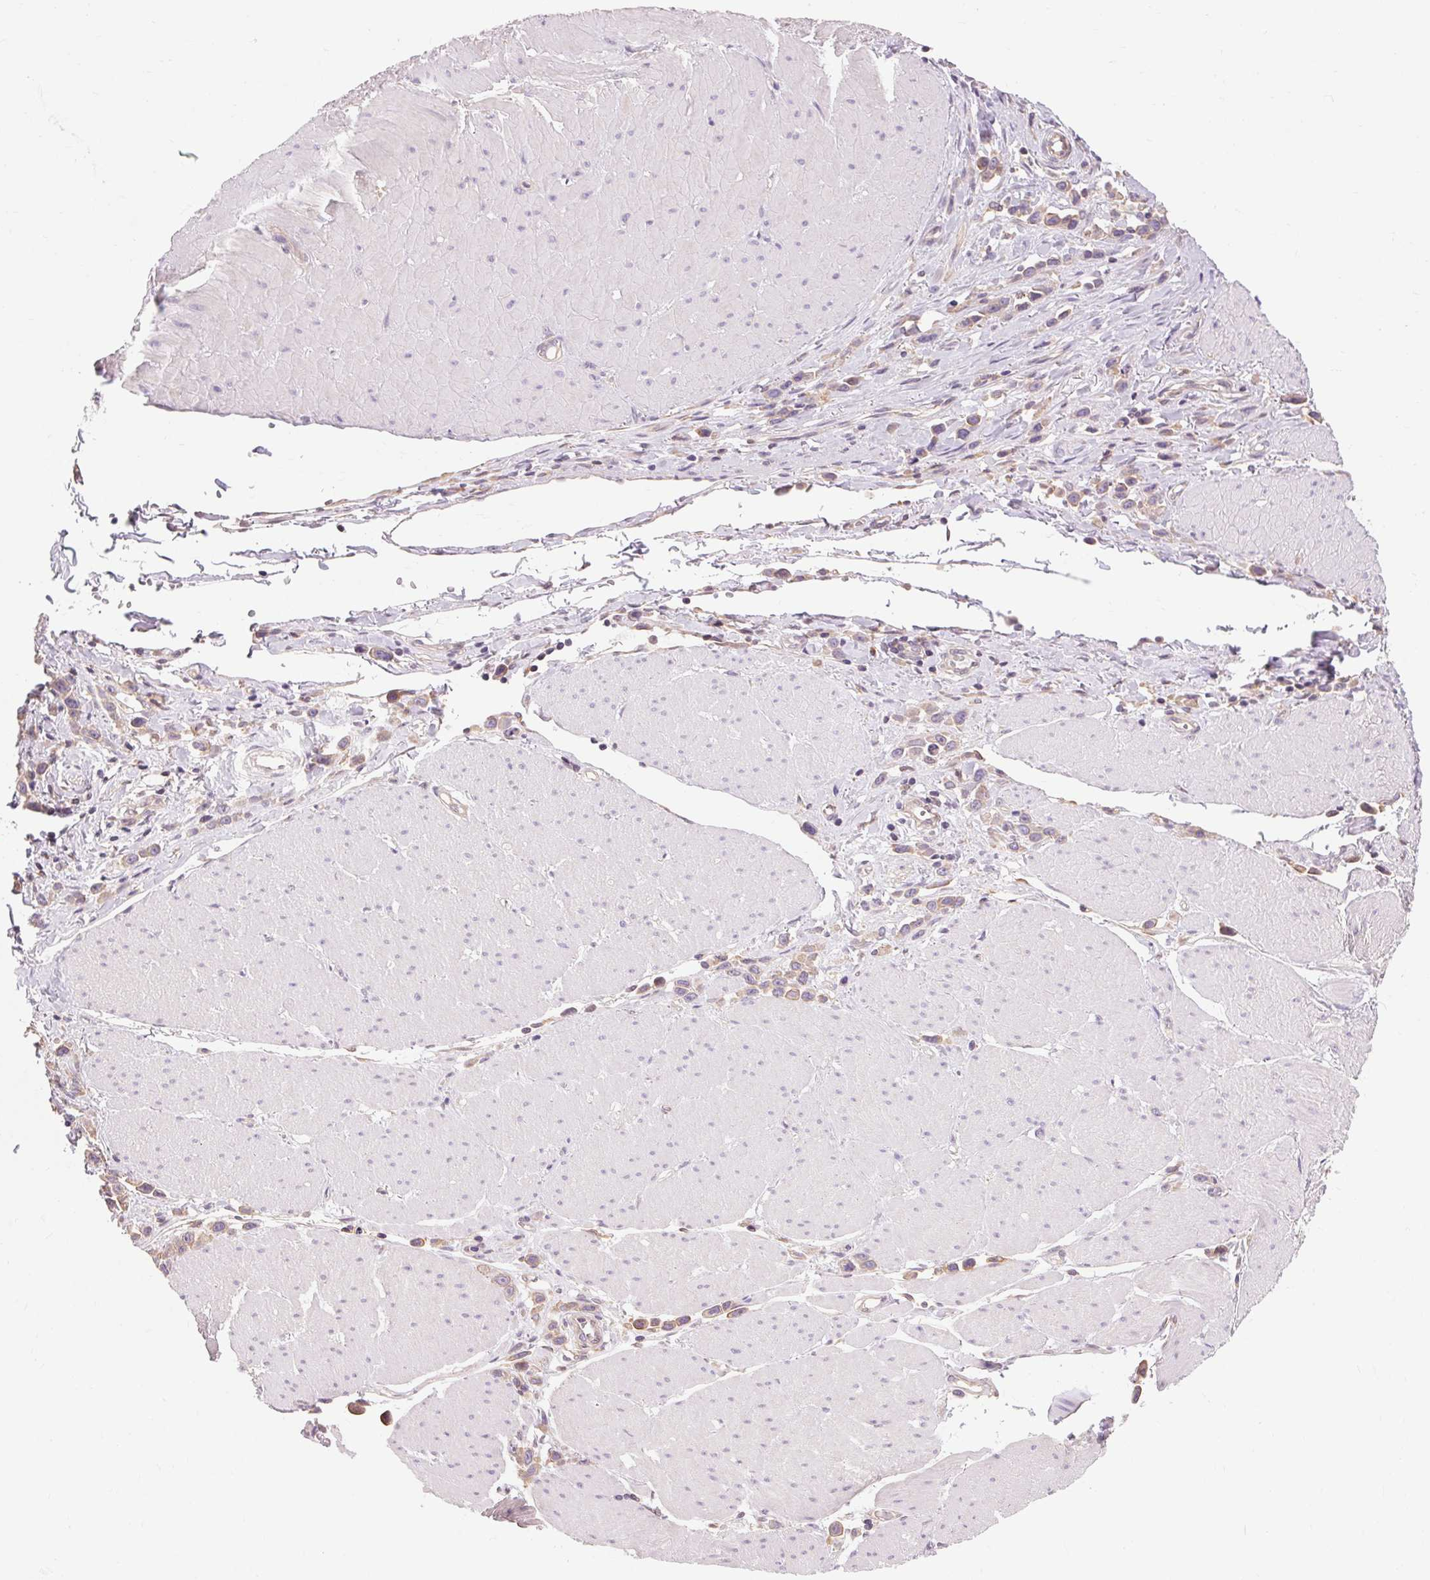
{"staining": {"intensity": "weak", "quantity": "25%-75%", "location": "cytoplasmic/membranous"}, "tissue": "stomach cancer", "cell_type": "Tumor cells", "image_type": "cancer", "snomed": [{"axis": "morphology", "description": "Adenocarcinoma, NOS"}, {"axis": "topography", "description": "Stomach"}], "caption": "The immunohistochemical stain shows weak cytoplasmic/membranous positivity in tumor cells of stomach cancer (adenocarcinoma) tissue. The protein is stained brown, and the nuclei are stained in blue (DAB IHC with brightfield microscopy, high magnification).", "gene": "TM6SF1", "patient": {"sex": "male", "age": 47}}